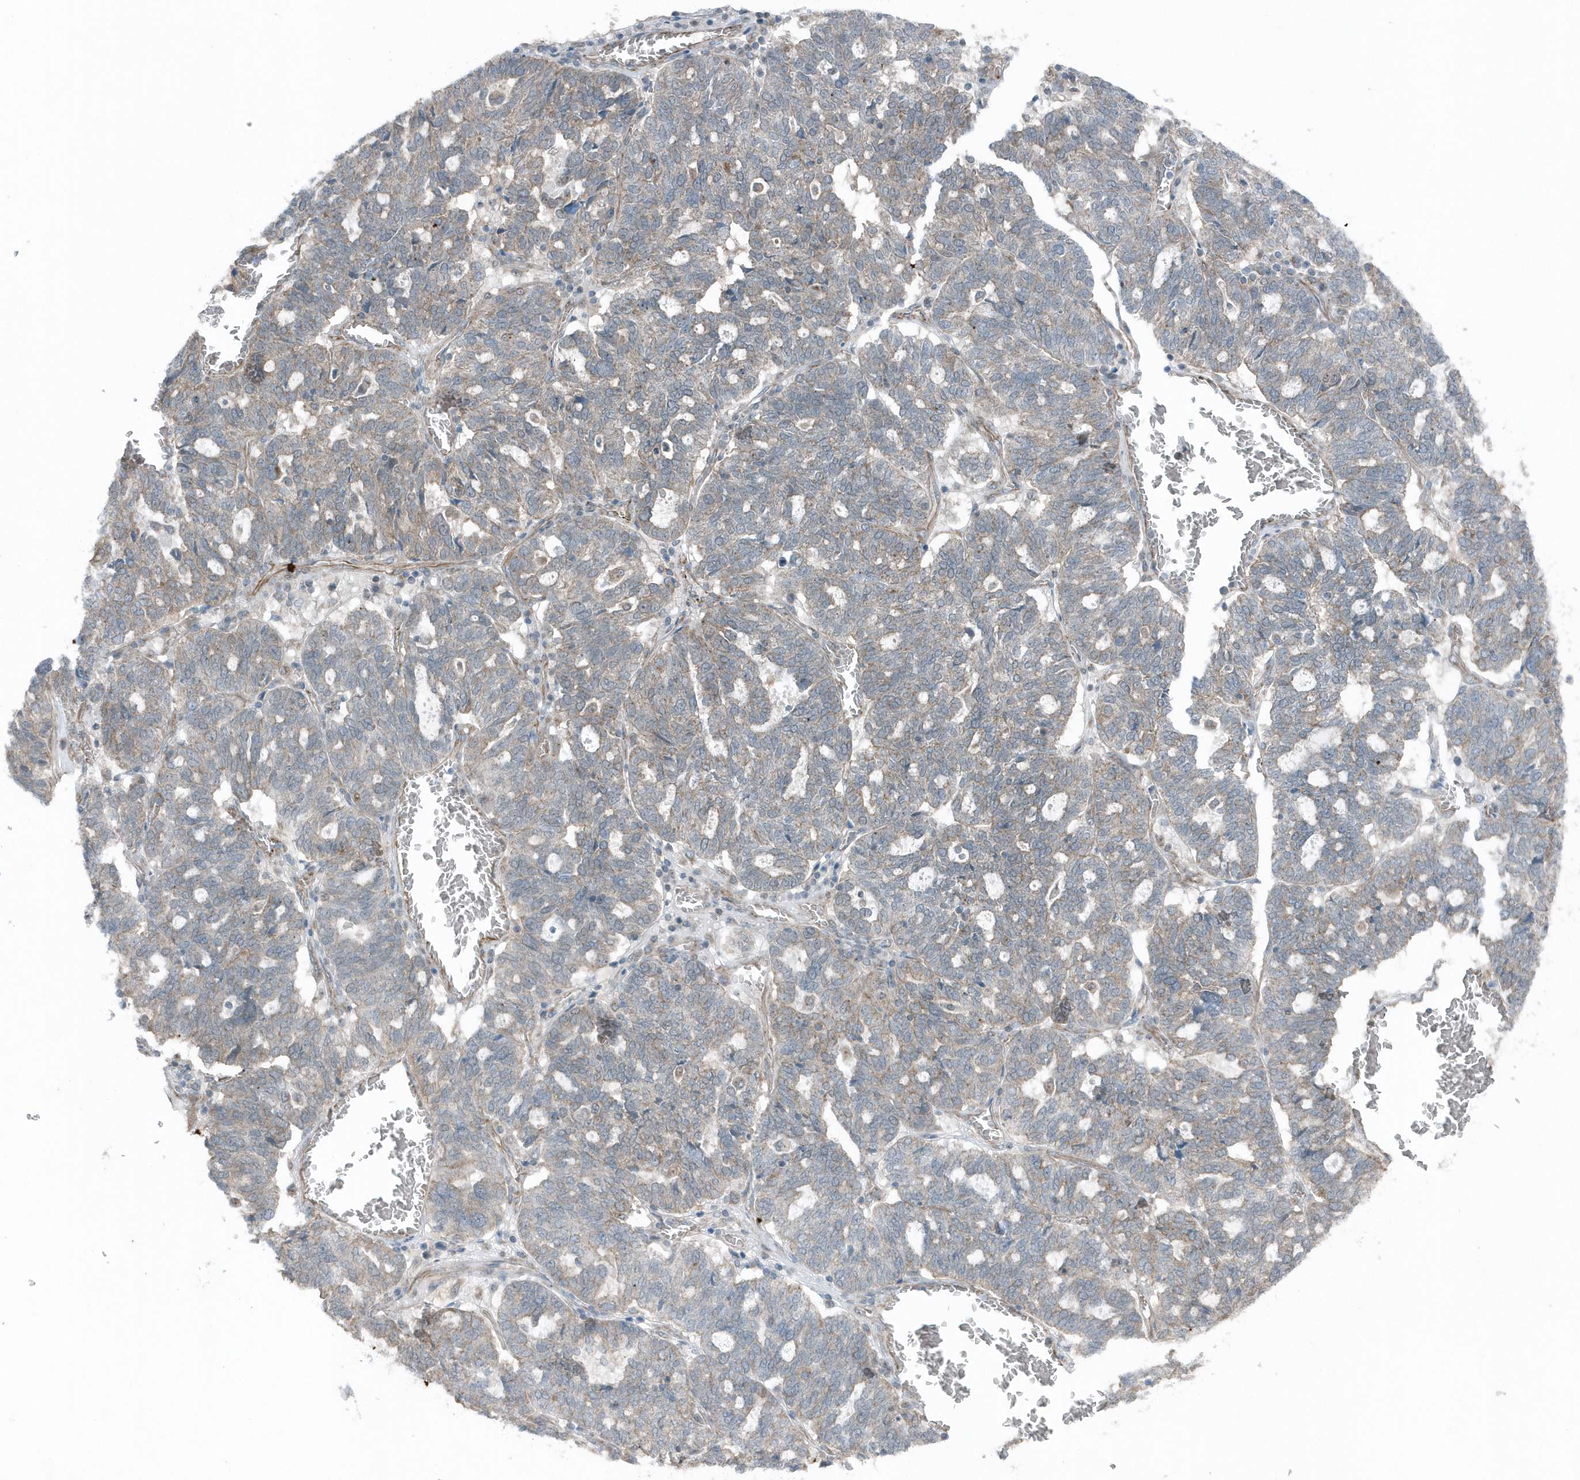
{"staining": {"intensity": "weak", "quantity": "25%-75%", "location": "cytoplasmic/membranous"}, "tissue": "ovarian cancer", "cell_type": "Tumor cells", "image_type": "cancer", "snomed": [{"axis": "morphology", "description": "Cystadenocarcinoma, serous, NOS"}, {"axis": "topography", "description": "Ovary"}], "caption": "Immunohistochemical staining of serous cystadenocarcinoma (ovarian) shows low levels of weak cytoplasmic/membranous protein staining in approximately 25%-75% of tumor cells.", "gene": "GCC2", "patient": {"sex": "female", "age": 59}}